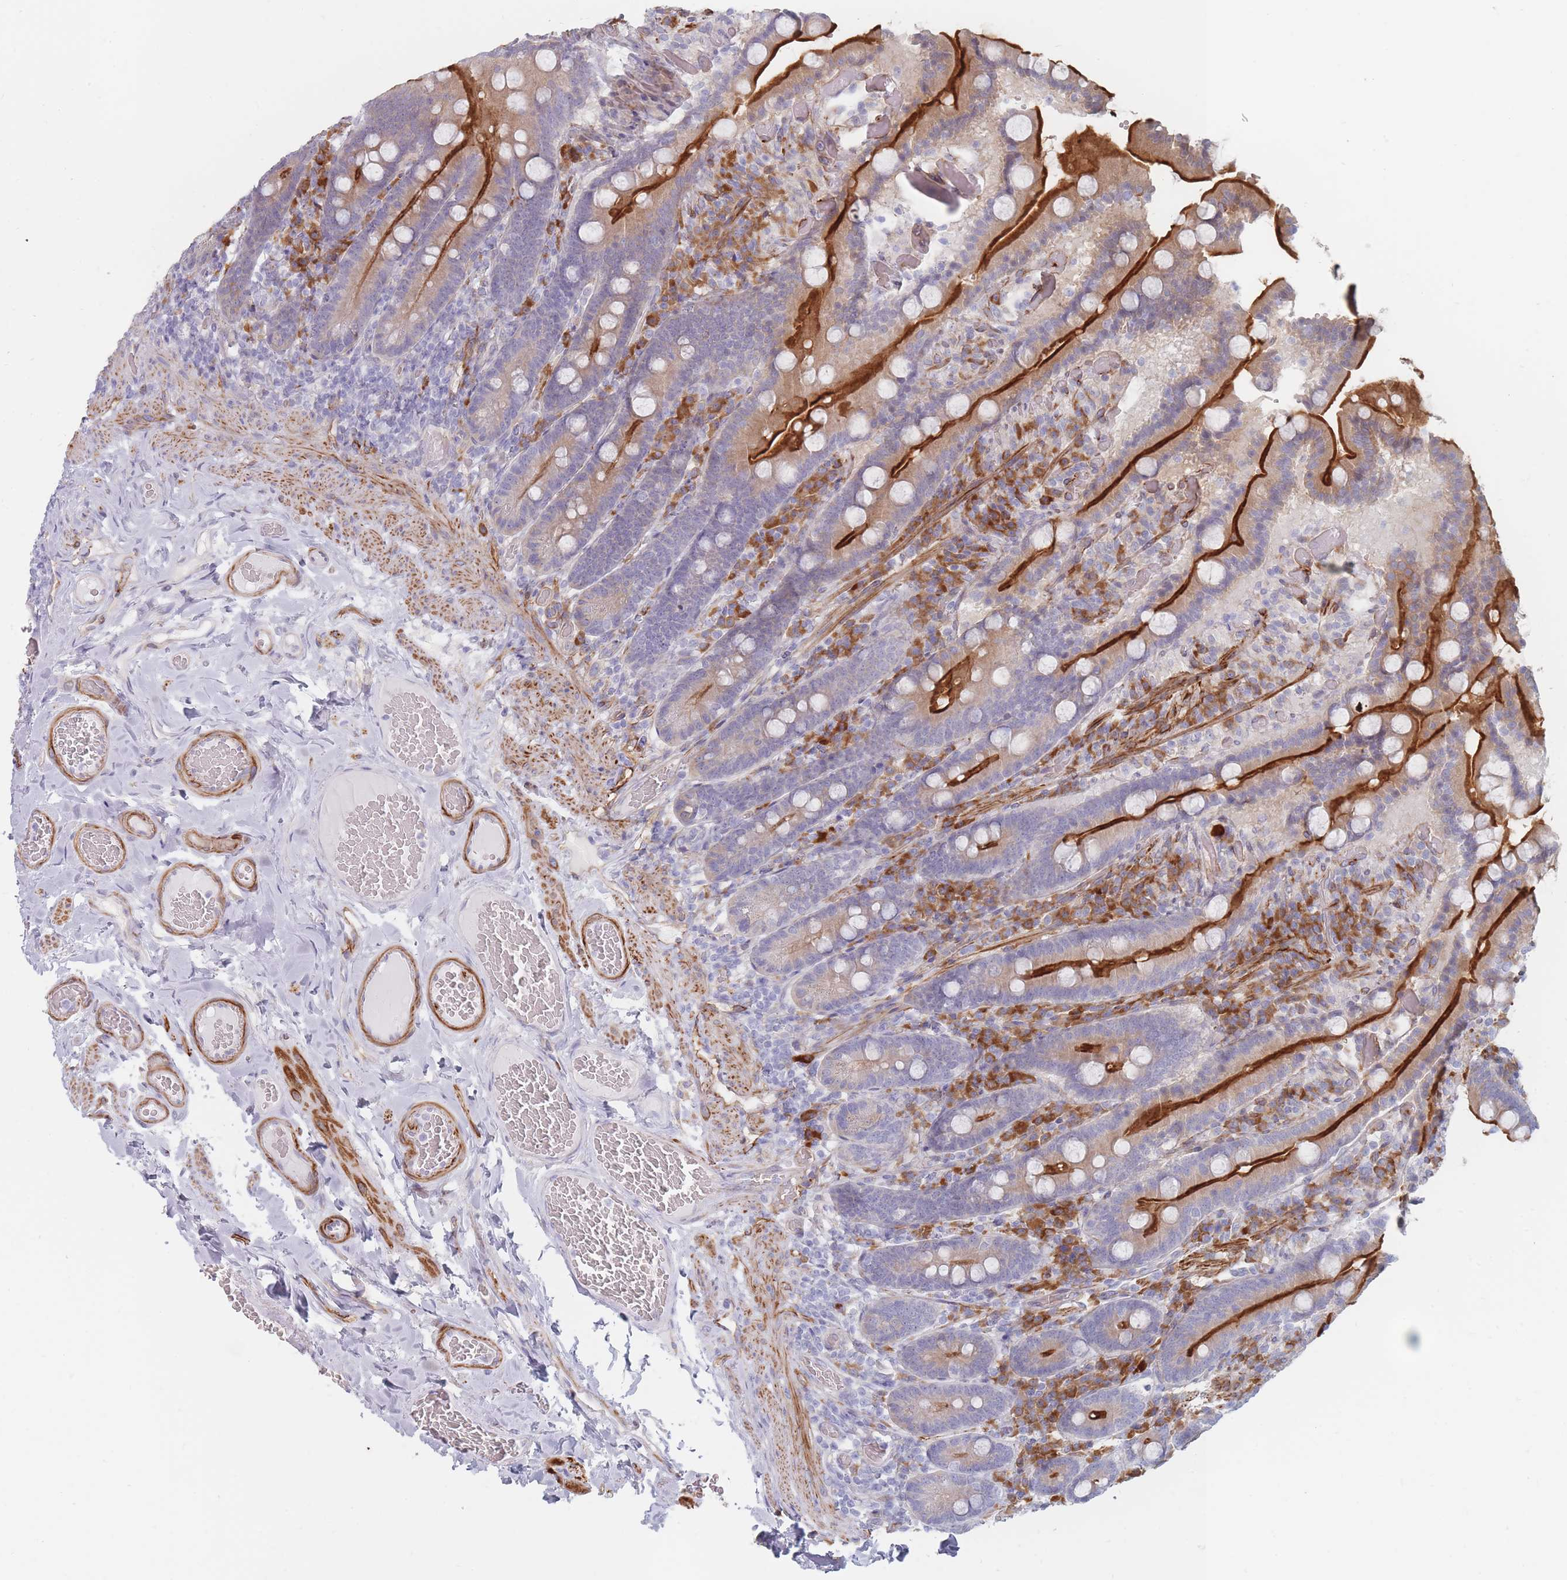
{"staining": {"intensity": "strong", "quantity": ">75%", "location": "cytoplasmic/membranous"}, "tissue": "duodenum", "cell_type": "Glandular cells", "image_type": "normal", "snomed": [{"axis": "morphology", "description": "Normal tissue, NOS"}, {"axis": "topography", "description": "Duodenum"}], "caption": "A histopathology image of duodenum stained for a protein demonstrates strong cytoplasmic/membranous brown staining in glandular cells. The staining was performed using DAB (3,3'-diaminobenzidine), with brown indicating positive protein expression. Nuclei are stained blue with hematoxylin.", "gene": "ERBIN", "patient": {"sex": "female", "age": 62}}